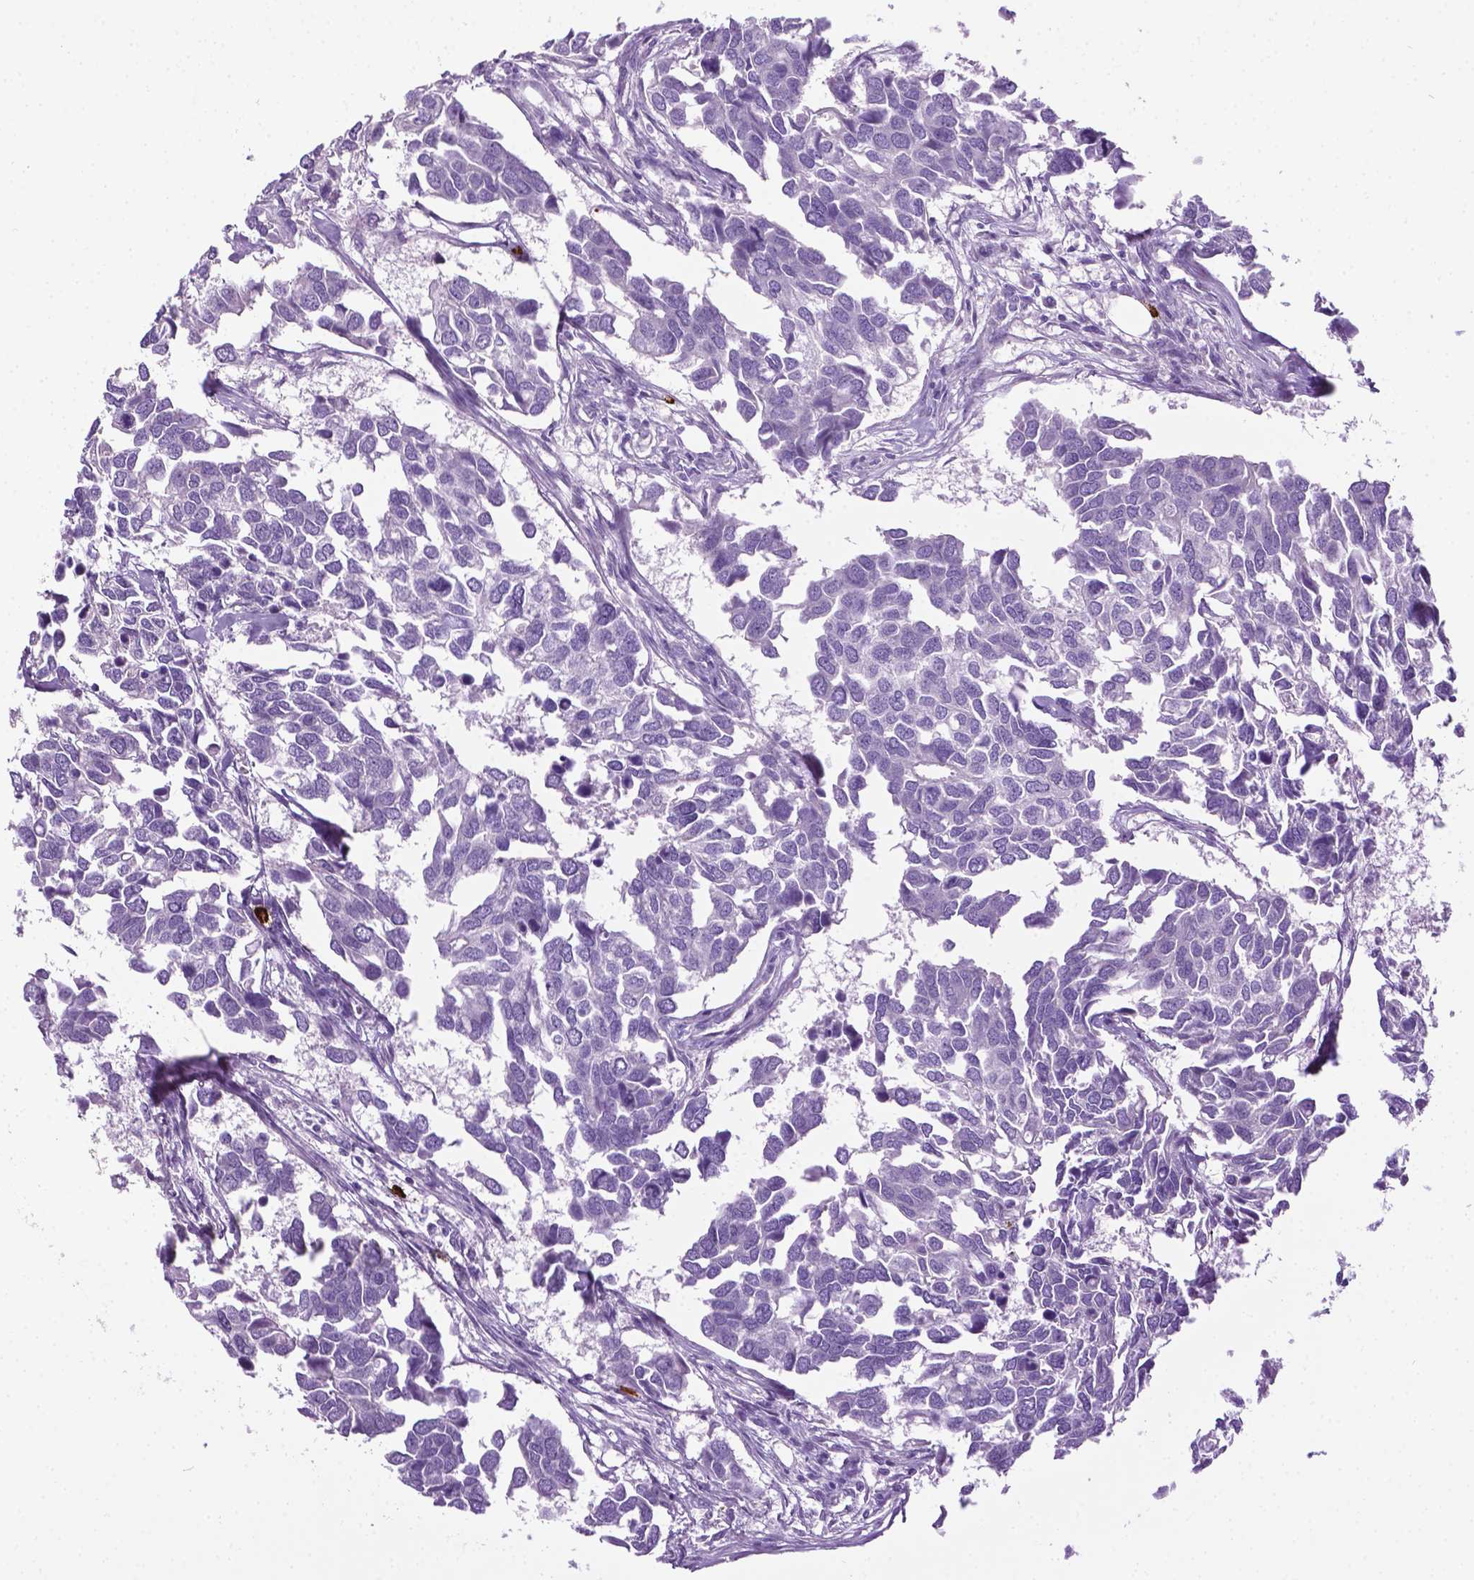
{"staining": {"intensity": "negative", "quantity": "none", "location": "none"}, "tissue": "breast cancer", "cell_type": "Tumor cells", "image_type": "cancer", "snomed": [{"axis": "morphology", "description": "Duct carcinoma"}, {"axis": "topography", "description": "Breast"}], "caption": "This is an immunohistochemistry (IHC) histopathology image of breast cancer. There is no positivity in tumor cells.", "gene": "SPECC1L", "patient": {"sex": "female", "age": 83}}